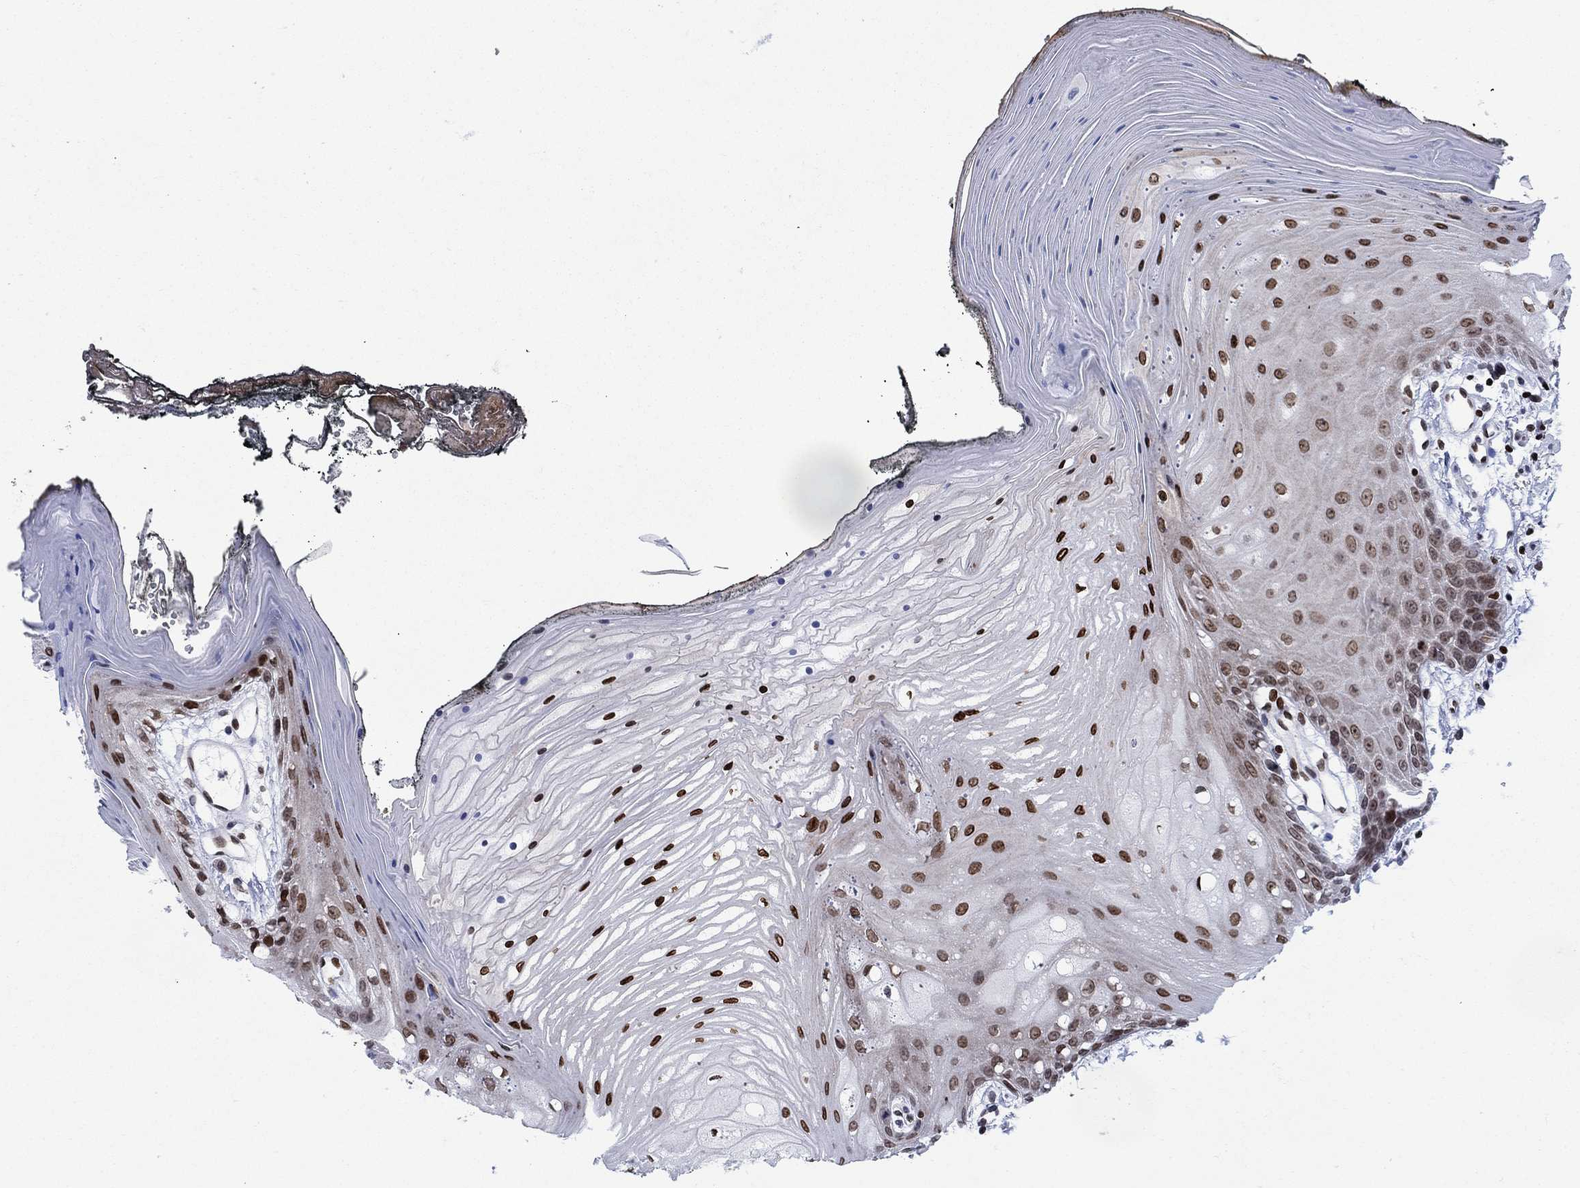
{"staining": {"intensity": "strong", "quantity": "25%-75%", "location": "nuclear"}, "tissue": "oral mucosa", "cell_type": "Squamous epithelial cells", "image_type": "normal", "snomed": [{"axis": "morphology", "description": "Normal tissue, NOS"}, {"axis": "morphology", "description": "Squamous cell carcinoma, NOS"}, {"axis": "topography", "description": "Oral tissue"}, {"axis": "topography", "description": "Head-Neck"}], "caption": "Oral mucosa stained for a protein (brown) exhibits strong nuclear positive positivity in approximately 25%-75% of squamous epithelial cells.", "gene": "HMGA1", "patient": {"sex": "male", "age": 65}}